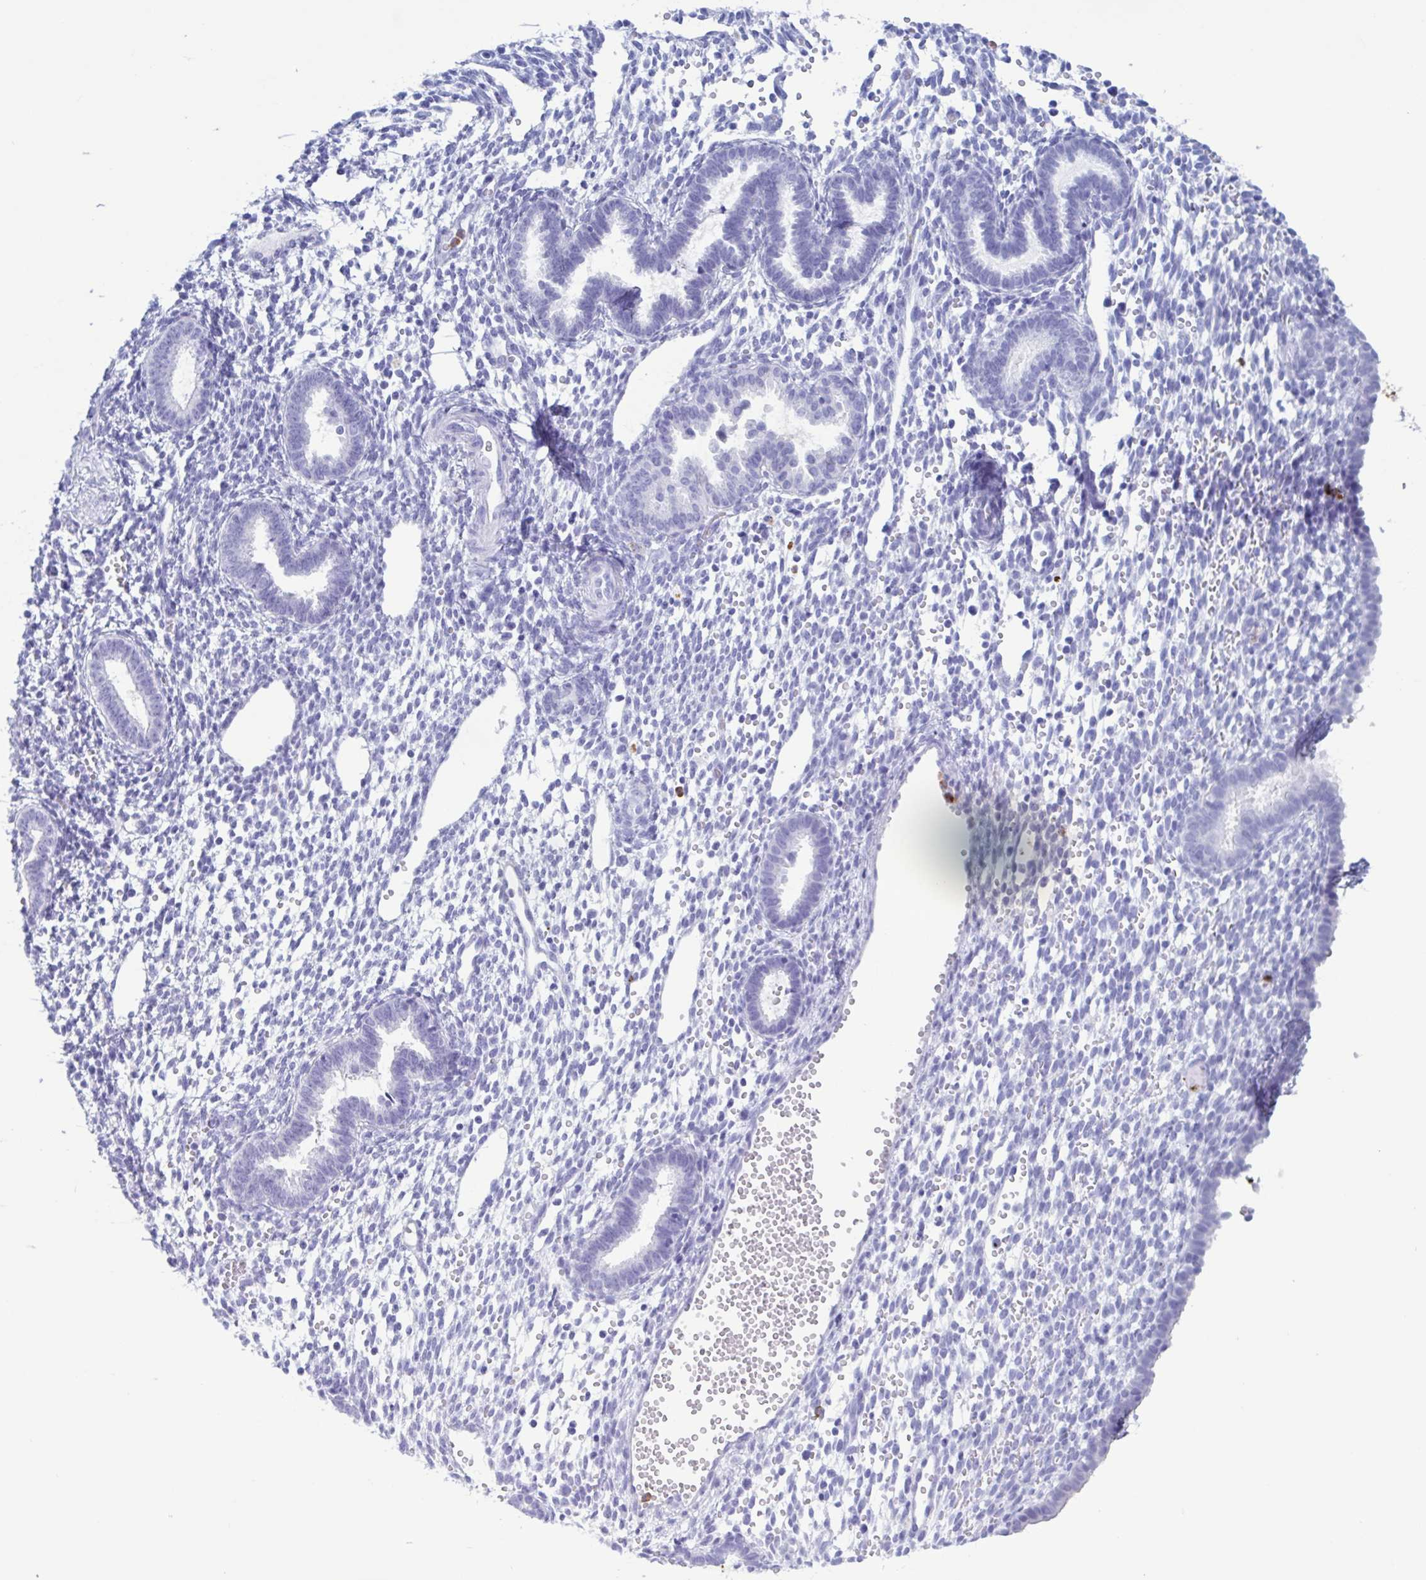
{"staining": {"intensity": "negative", "quantity": "none", "location": "none"}, "tissue": "endometrium", "cell_type": "Cells in endometrial stroma", "image_type": "normal", "snomed": [{"axis": "morphology", "description": "Normal tissue, NOS"}, {"axis": "topography", "description": "Endometrium"}], "caption": "This is an immunohistochemistry micrograph of unremarkable endometrium. There is no expression in cells in endometrial stroma.", "gene": "LTF", "patient": {"sex": "female", "age": 36}}